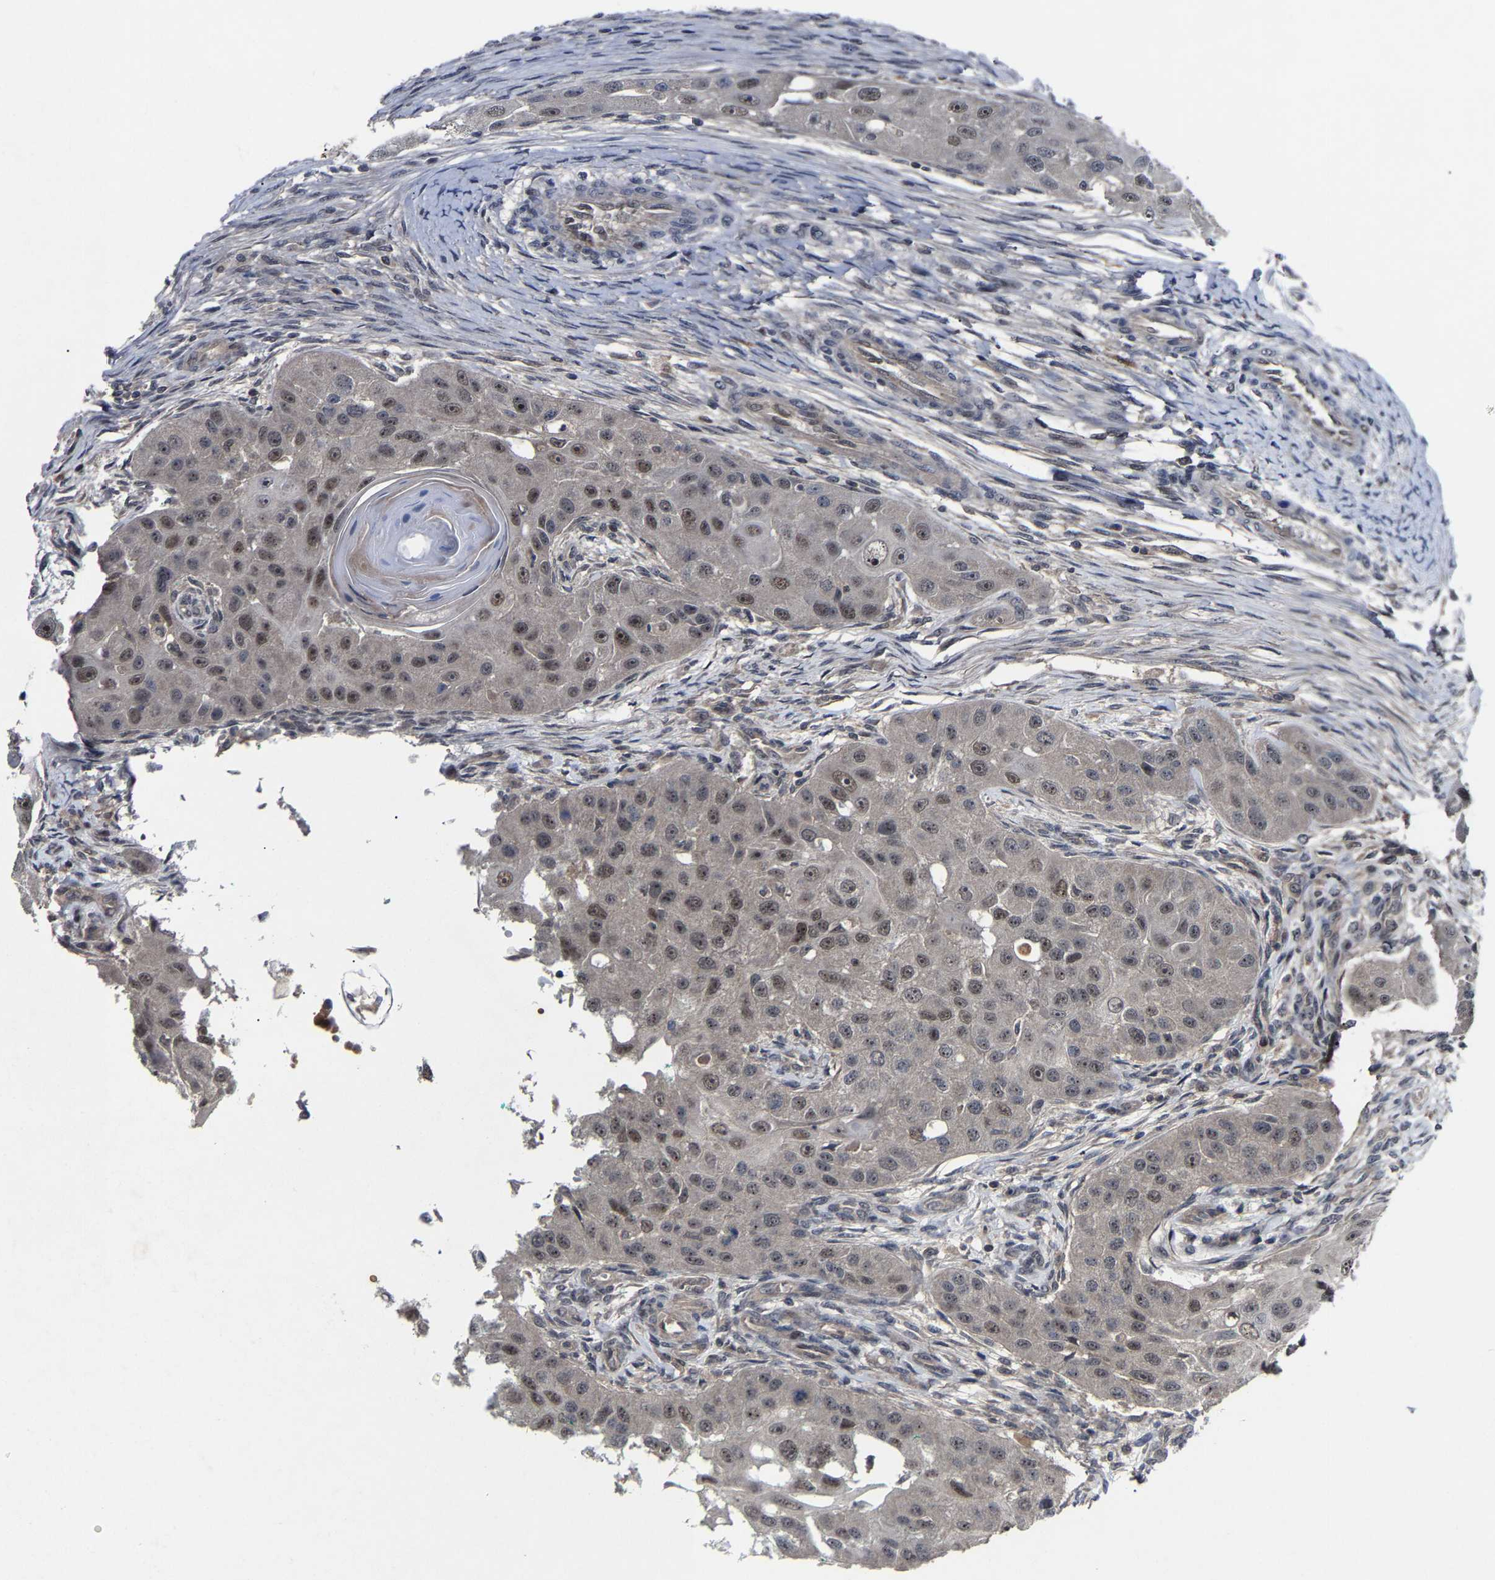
{"staining": {"intensity": "moderate", "quantity": ">75%", "location": "nuclear"}, "tissue": "head and neck cancer", "cell_type": "Tumor cells", "image_type": "cancer", "snomed": [{"axis": "morphology", "description": "Normal tissue, NOS"}, {"axis": "morphology", "description": "Squamous cell carcinoma, NOS"}, {"axis": "topography", "description": "Skeletal muscle"}, {"axis": "topography", "description": "Head-Neck"}], "caption": "IHC photomicrograph of squamous cell carcinoma (head and neck) stained for a protein (brown), which shows medium levels of moderate nuclear staining in about >75% of tumor cells.", "gene": "LSM8", "patient": {"sex": "male", "age": 51}}